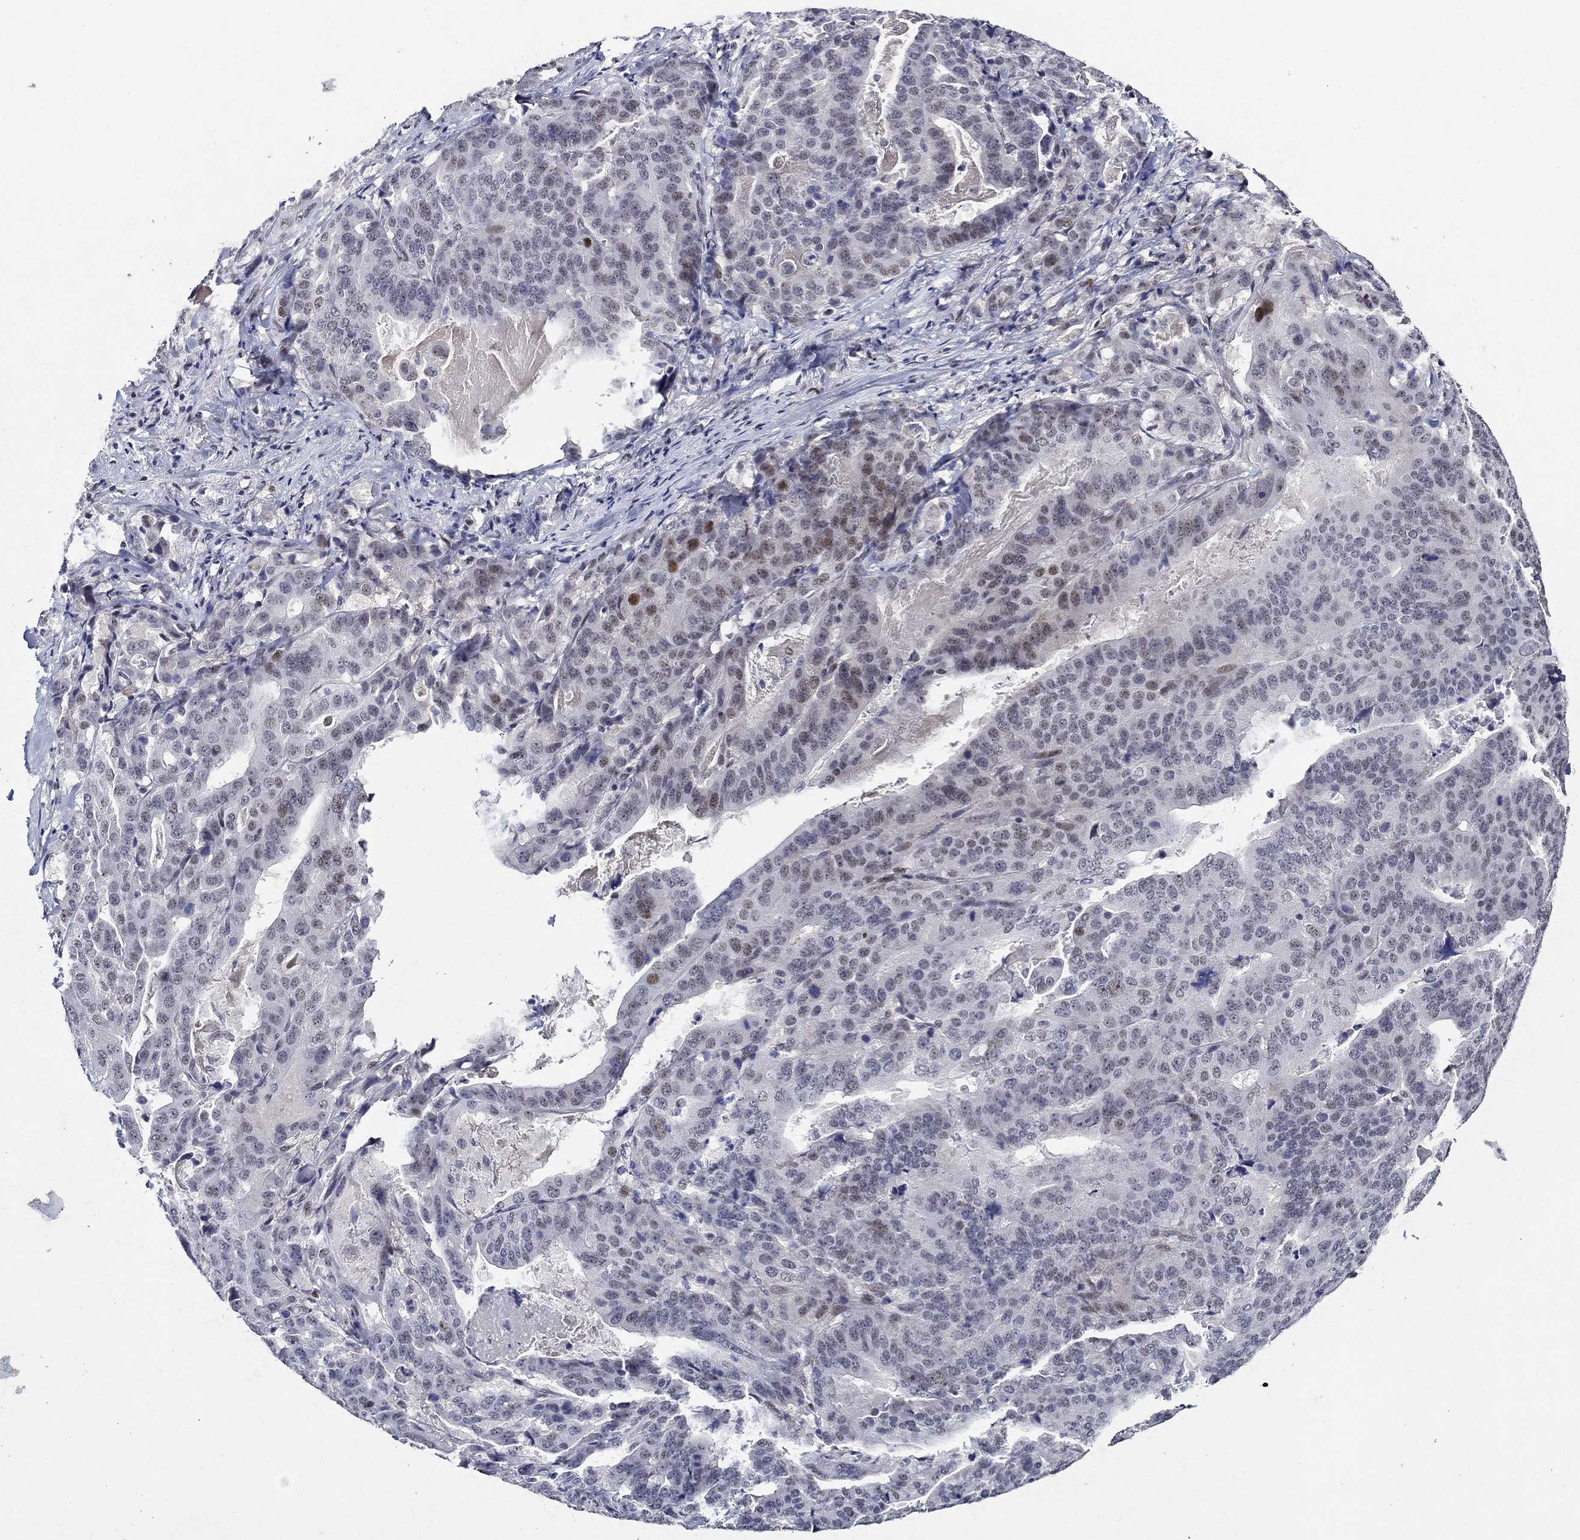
{"staining": {"intensity": "moderate", "quantity": "<25%", "location": "nuclear"}, "tissue": "stomach cancer", "cell_type": "Tumor cells", "image_type": "cancer", "snomed": [{"axis": "morphology", "description": "Adenocarcinoma, NOS"}, {"axis": "topography", "description": "Stomach"}], "caption": "A photomicrograph of stomach adenocarcinoma stained for a protein displays moderate nuclear brown staining in tumor cells. (DAB (3,3'-diaminobenzidine) IHC, brown staining for protein, blue staining for nuclei).", "gene": "GATA2", "patient": {"sex": "male", "age": 48}}